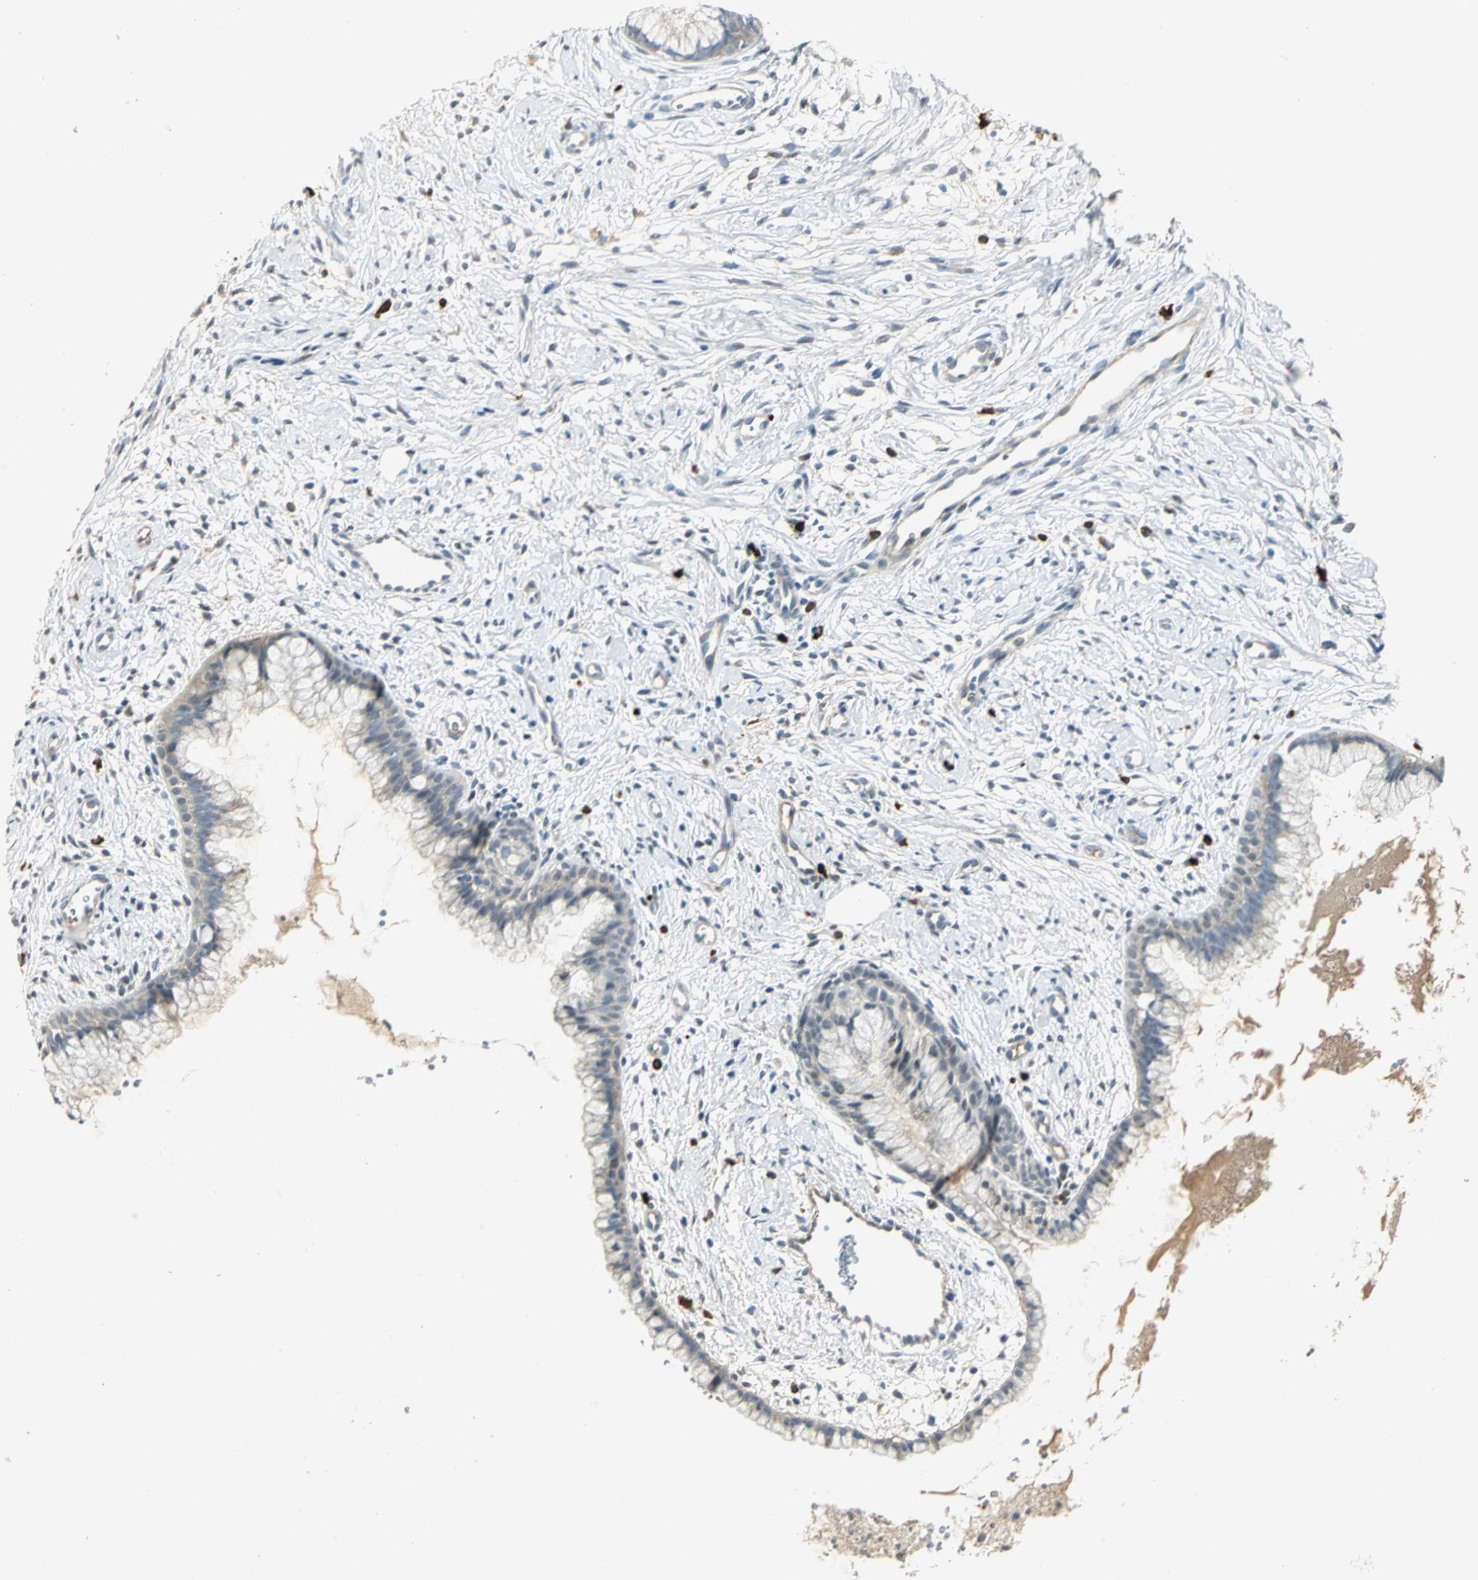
{"staining": {"intensity": "weak", "quantity": "<25%", "location": "cytoplasmic/membranous"}, "tissue": "cervix", "cell_type": "Glandular cells", "image_type": "normal", "snomed": [{"axis": "morphology", "description": "Normal tissue, NOS"}, {"axis": "topography", "description": "Cervix"}], "caption": "This is a photomicrograph of immunohistochemistry staining of unremarkable cervix, which shows no expression in glandular cells. (Brightfield microscopy of DAB (3,3'-diaminobenzidine) immunohistochemistry at high magnification).", "gene": "PROC", "patient": {"sex": "female", "age": 39}}